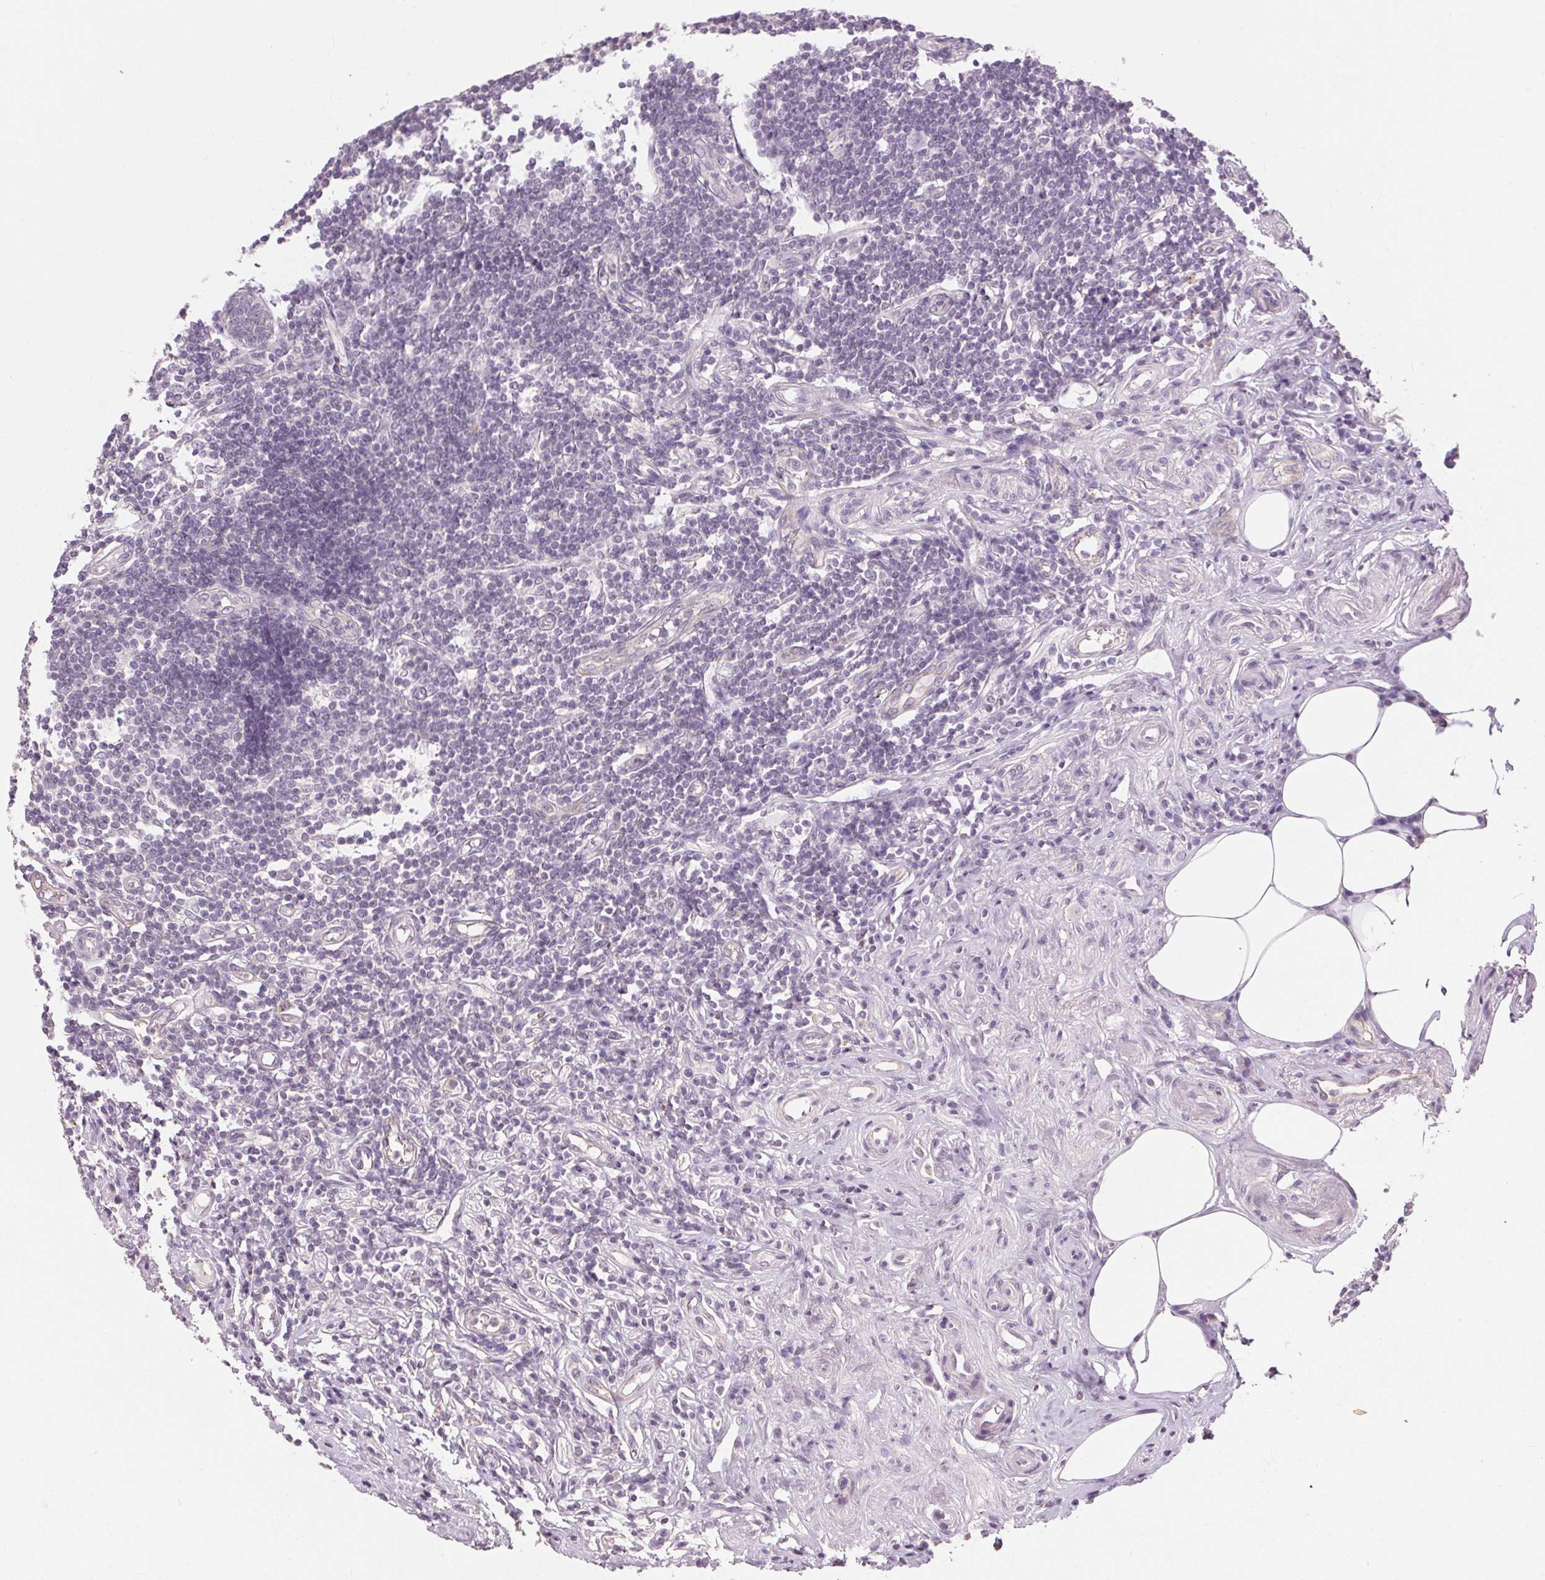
{"staining": {"intensity": "negative", "quantity": "none", "location": "none"}, "tissue": "appendix", "cell_type": "Glandular cells", "image_type": "normal", "snomed": [{"axis": "morphology", "description": "Normal tissue, NOS"}, {"axis": "topography", "description": "Appendix"}], "caption": "DAB immunohistochemical staining of normal appendix demonstrates no significant expression in glandular cells.", "gene": "CLTRN", "patient": {"sex": "female", "age": 57}}